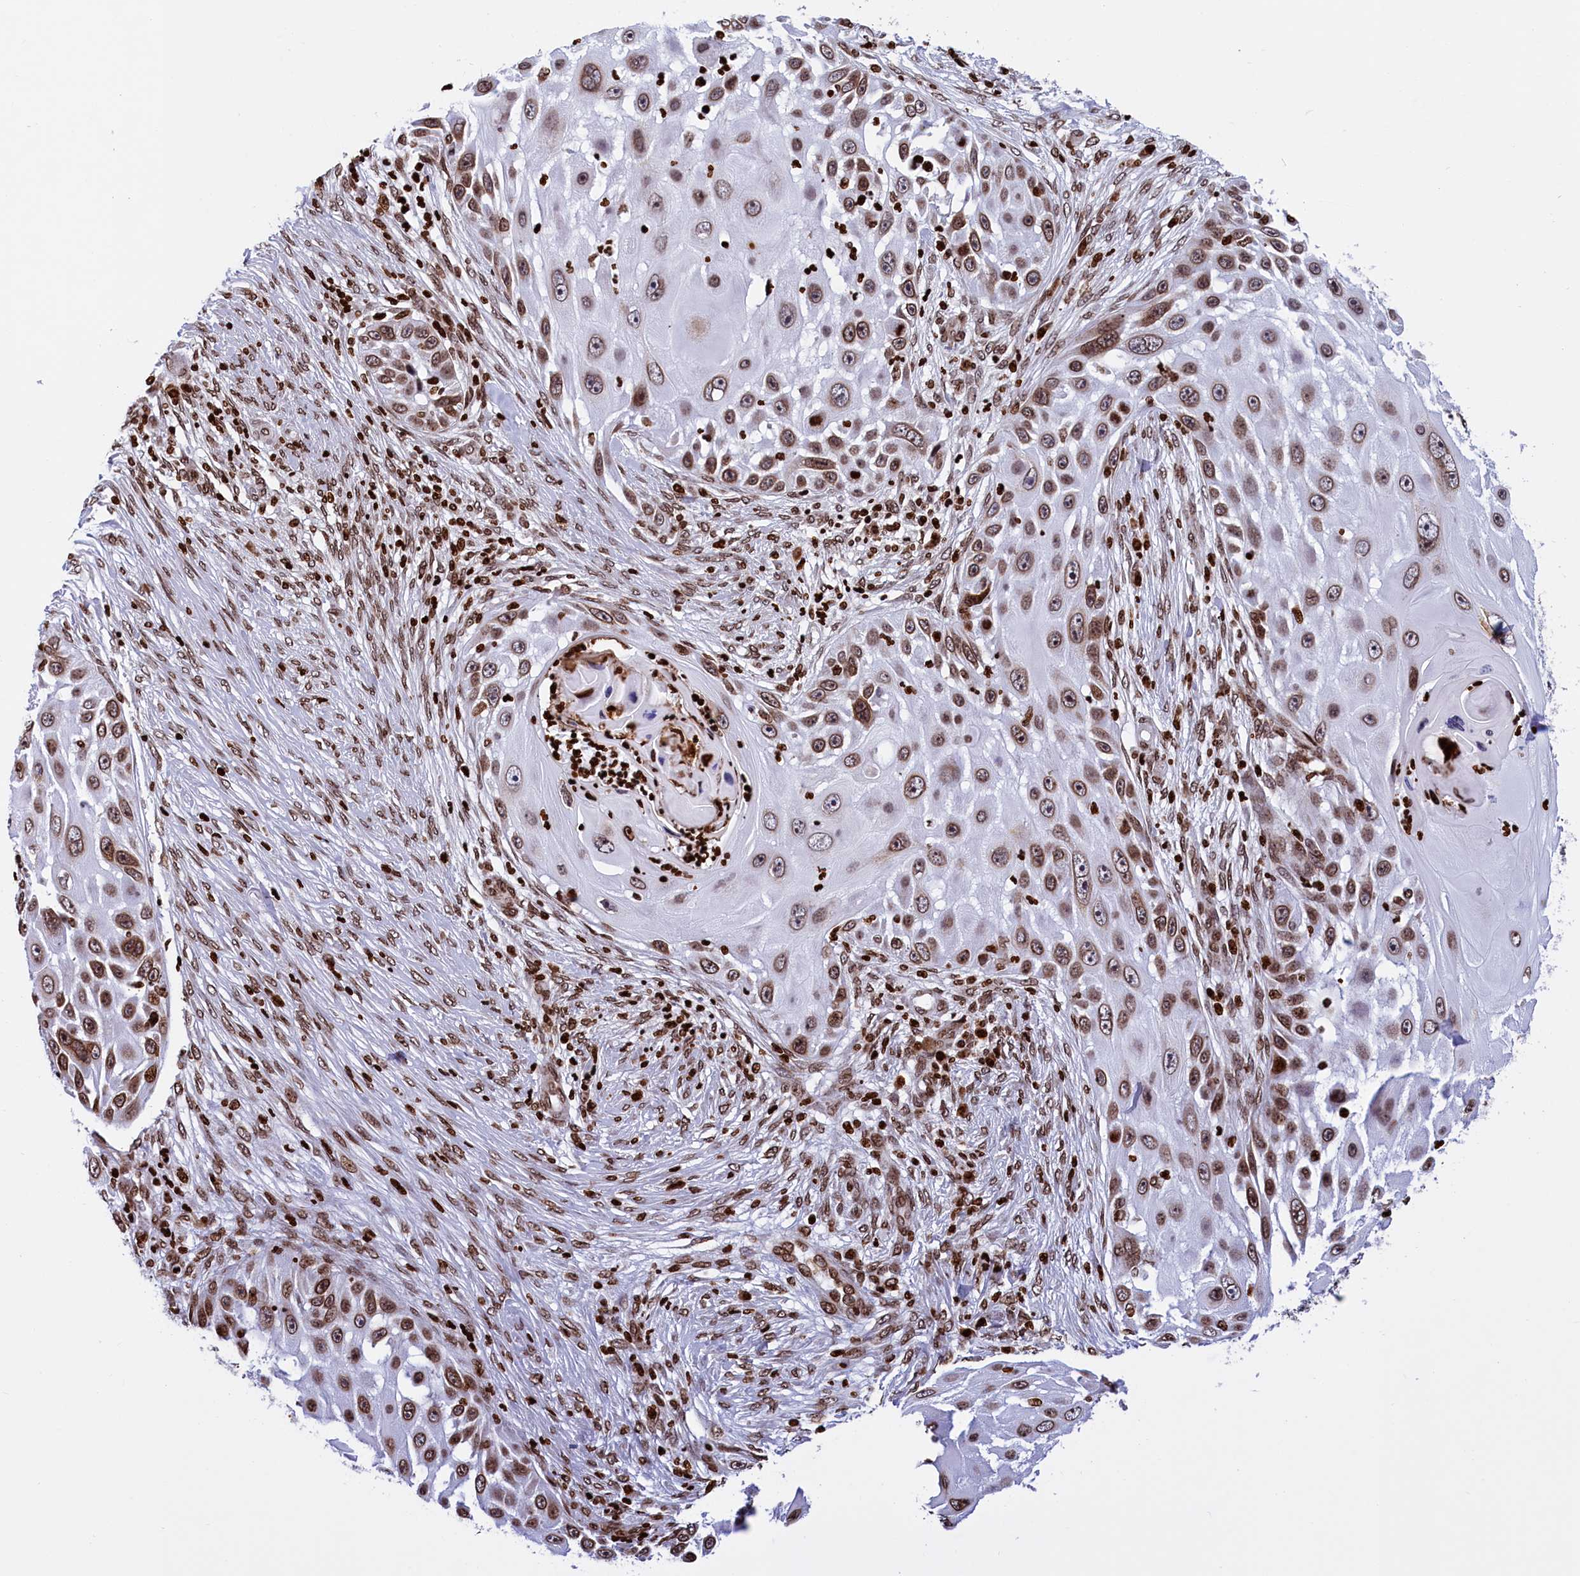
{"staining": {"intensity": "moderate", "quantity": ">75%", "location": "nuclear"}, "tissue": "skin cancer", "cell_type": "Tumor cells", "image_type": "cancer", "snomed": [{"axis": "morphology", "description": "Squamous cell carcinoma, NOS"}, {"axis": "topography", "description": "Skin"}], "caption": "Protein expression analysis of squamous cell carcinoma (skin) exhibits moderate nuclear expression in approximately >75% of tumor cells. The staining was performed using DAB (3,3'-diaminobenzidine), with brown indicating positive protein expression. Nuclei are stained blue with hematoxylin.", "gene": "TIMM29", "patient": {"sex": "female", "age": 44}}